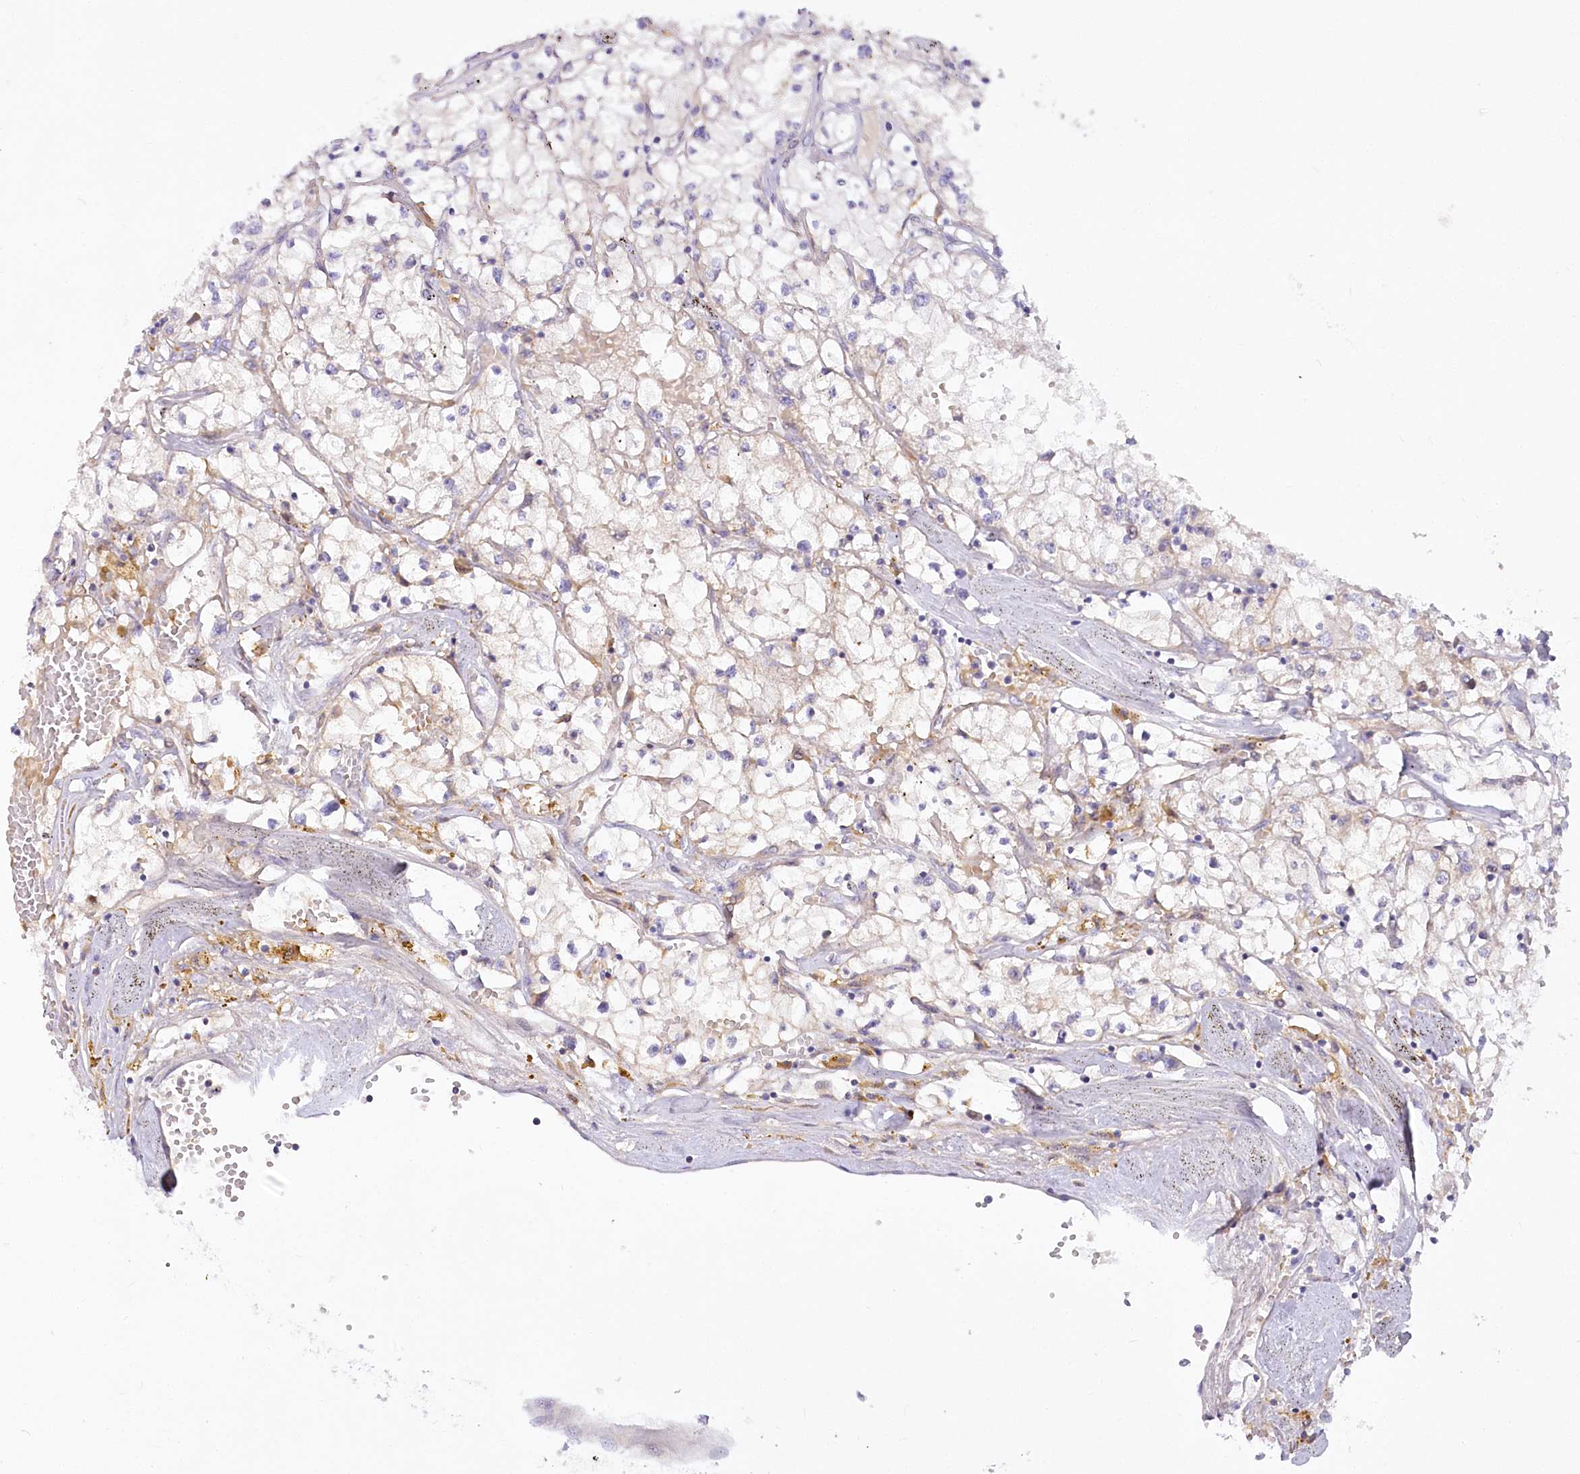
{"staining": {"intensity": "negative", "quantity": "none", "location": "none"}, "tissue": "renal cancer", "cell_type": "Tumor cells", "image_type": "cancer", "snomed": [{"axis": "morphology", "description": "Adenocarcinoma, NOS"}, {"axis": "topography", "description": "Kidney"}], "caption": "A histopathology image of renal adenocarcinoma stained for a protein exhibits no brown staining in tumor cells.", "gene": "EFHC2", "patient": {"sex": "male", "age": 56}}